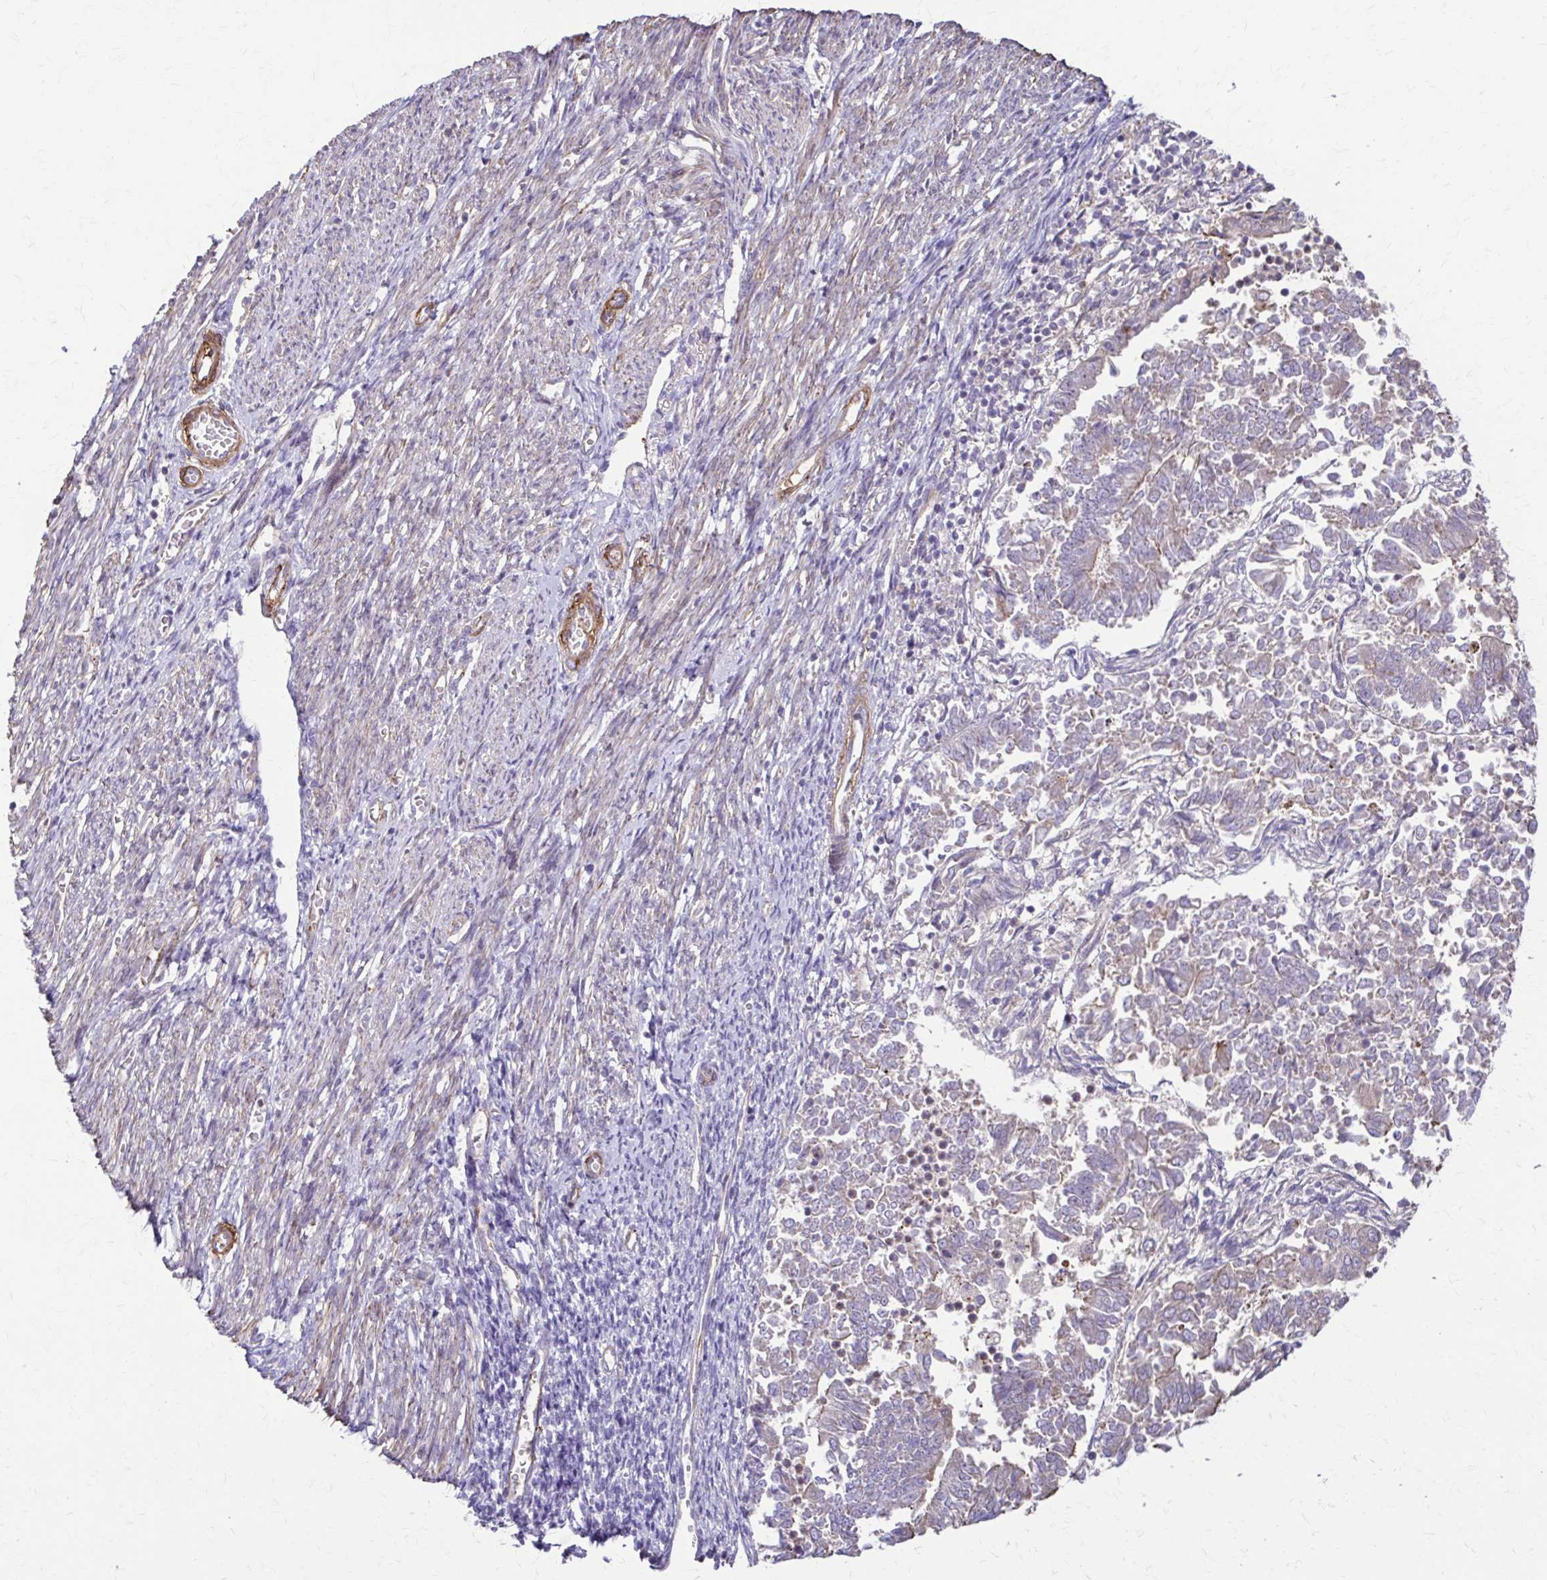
{"staining": {"intensity": "negative", "quantity": "none", "location": "none"}, "tissue": "endometrial cancer", "cell_type": "Tumor cells", "image_type": "cancer", "snomed": [{"axis": "morphology", "description": "Adenocarcinoma, NOS"}, {"axis": "topography", "description": "Endometrium"}], "caption": "Protein analysis of endometrial cancer demonstrates no significant positivity in tumor cells.", "gene": "DSP", "patient": {"sex": "female", "age": 65}}